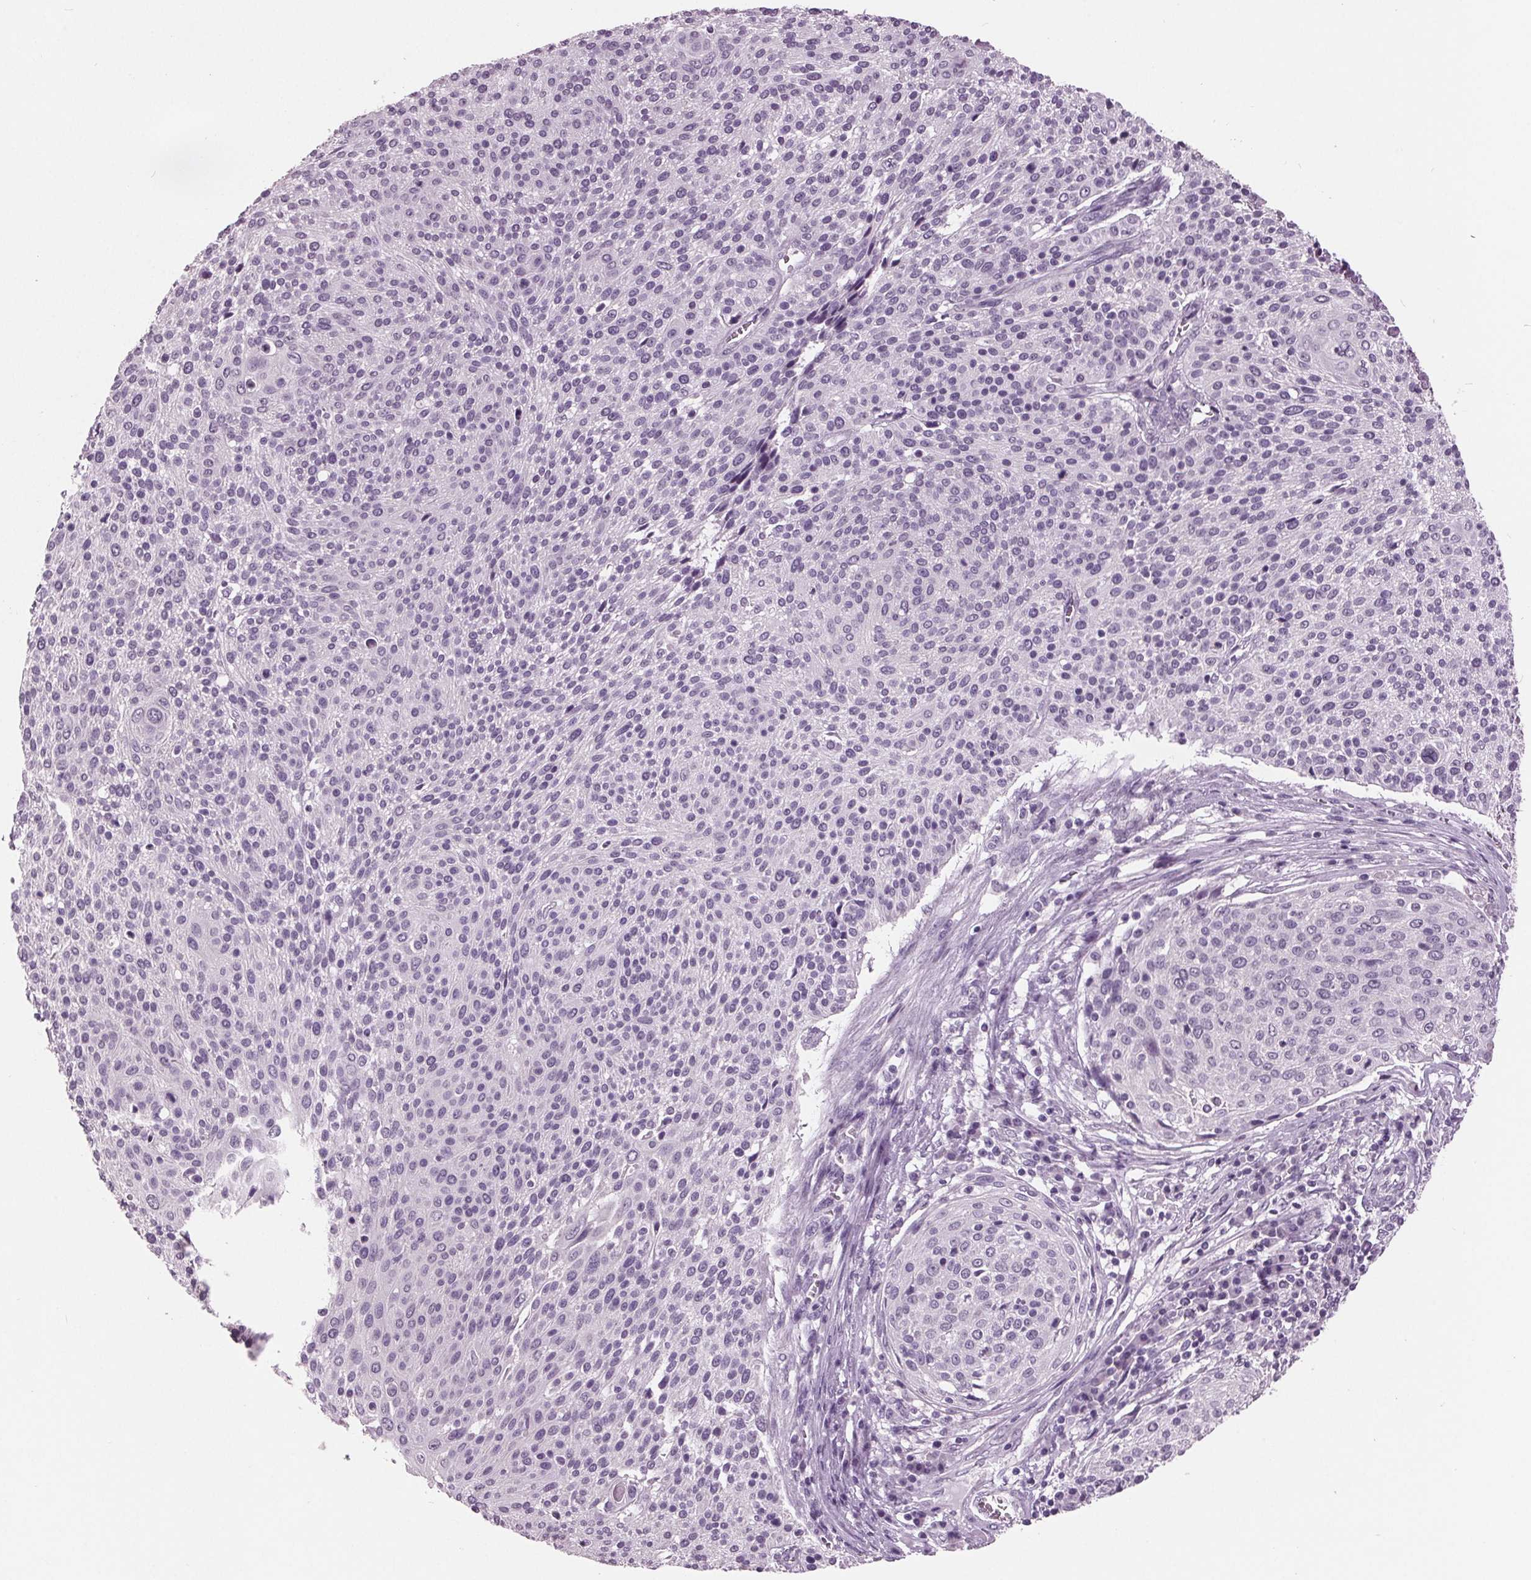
{"staining": {"intensity": "negative", "quantity": "none", "location": "none"}, "tissue": "cervical cancer", "cell_type": "Tumor cells", "image_type": "cancer", "snomed": [{"axis": "morphology", "description": "Squamous cell carcinoma, NOS"}, {"axis": "topography", "description": "Cervix"}], "caption": "Tumor cells show no significant protein positivity in cervical squamous cell carcinoma.", "gene": "AMBP", "patient": {"sex": "female", "age": 31}}